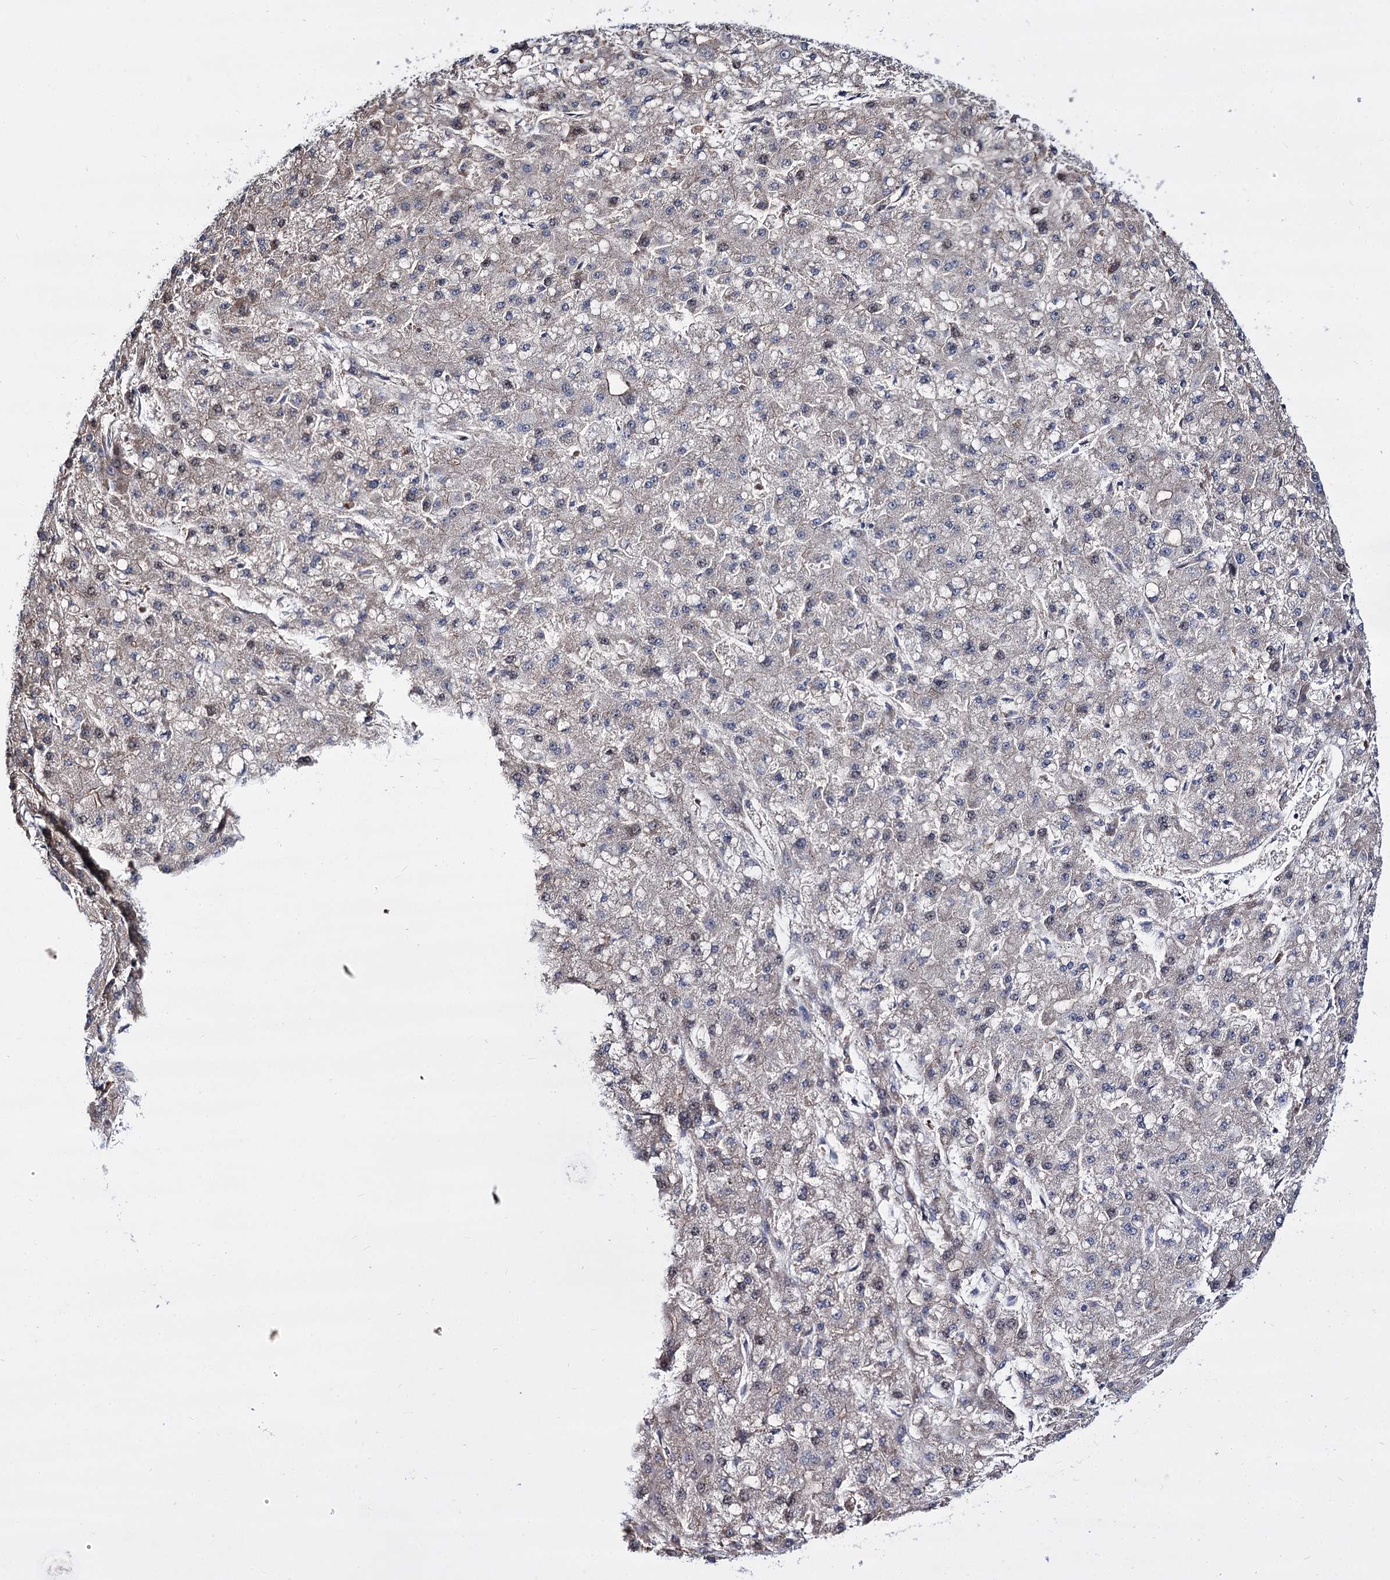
{"staining": {"intensity": "weak", "quantity": "25%-75%", "location": "cytoplasmic/membranous"}, "tissue": "liver cancer", "cell_type": "Tumor cells", "image_type": "cancer", "snomed": [{"axis": "morphology", "description": "Carcinoma, Hepatocellular, NOS"}, {"axis": "topography", "description": "Liver"}], "caption": "A photomicrograph of human hepatocellular carcinoma (liver) stained for a protein exhibits weak cytoplasmic/membranous brown staining in tumor cells.", "gene": "CHMP7", "patient": {"sex": "male", "age": 67}}